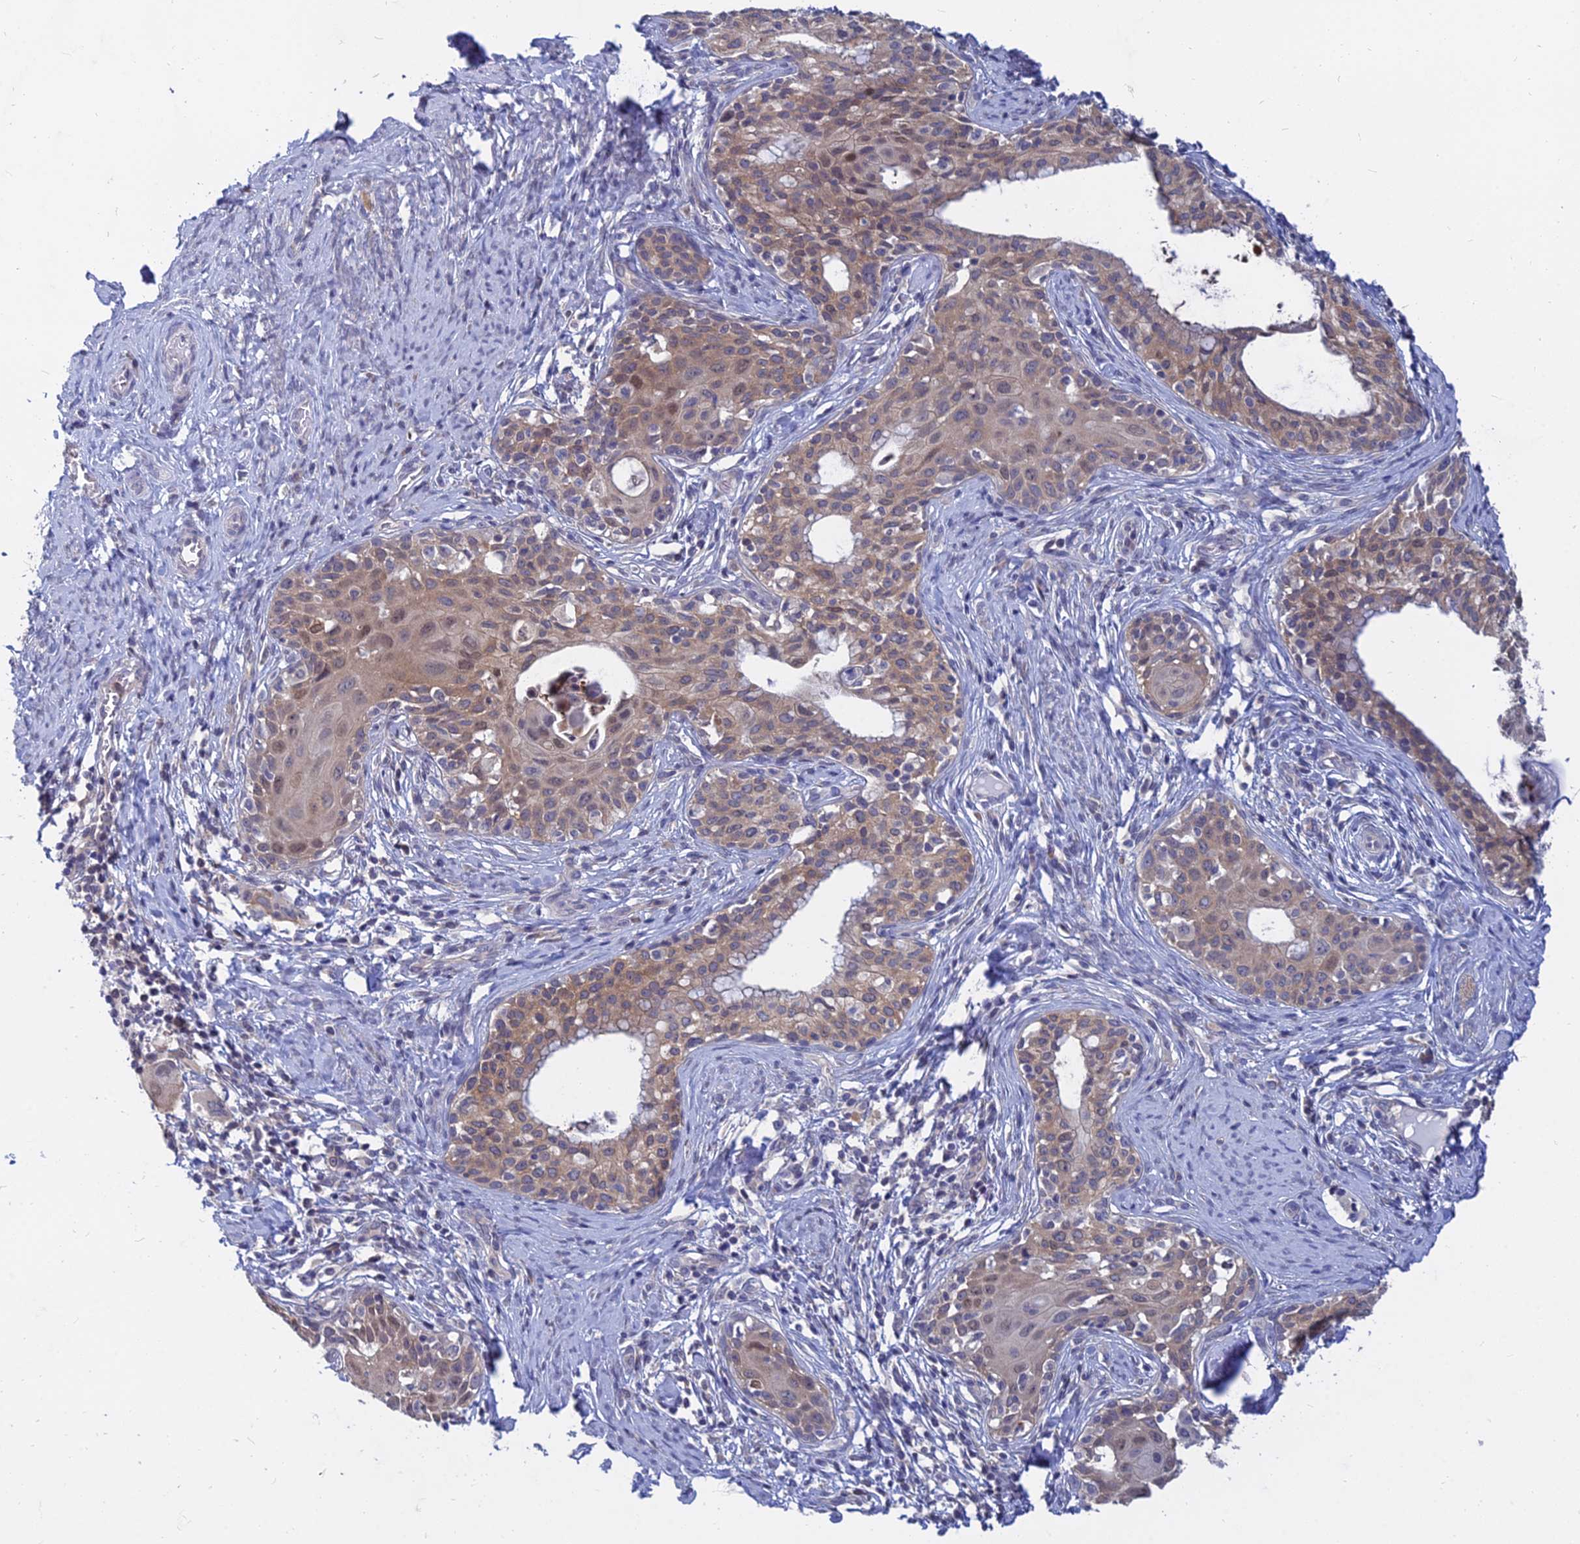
{"staining": {"intensity": "weak", "quantity": ">75%", "location": "cytoplasmic/membranous,nuclear"}, "tissue": "cervical cancer", "cell_type": "Tumor cells", "image_type": "cancer", "snomed": [{"axis": "morphology", "description": "Squamous cell carcinoma, NOS"}, {"axis": "morphology", "description": "Adenocarcinoma, NOS"}, {"axis": "topography", "description": "Cervix"}], "caption": "There is low levels of weak cytoplasmic/membranous and nuclear expression in tumor cells of cervical adenocarcinoma, as demonstrated by immunohistochemical staining (brown color).", "gene": "B3GALT4", "patient": {"sex": "female", "age": 52}}